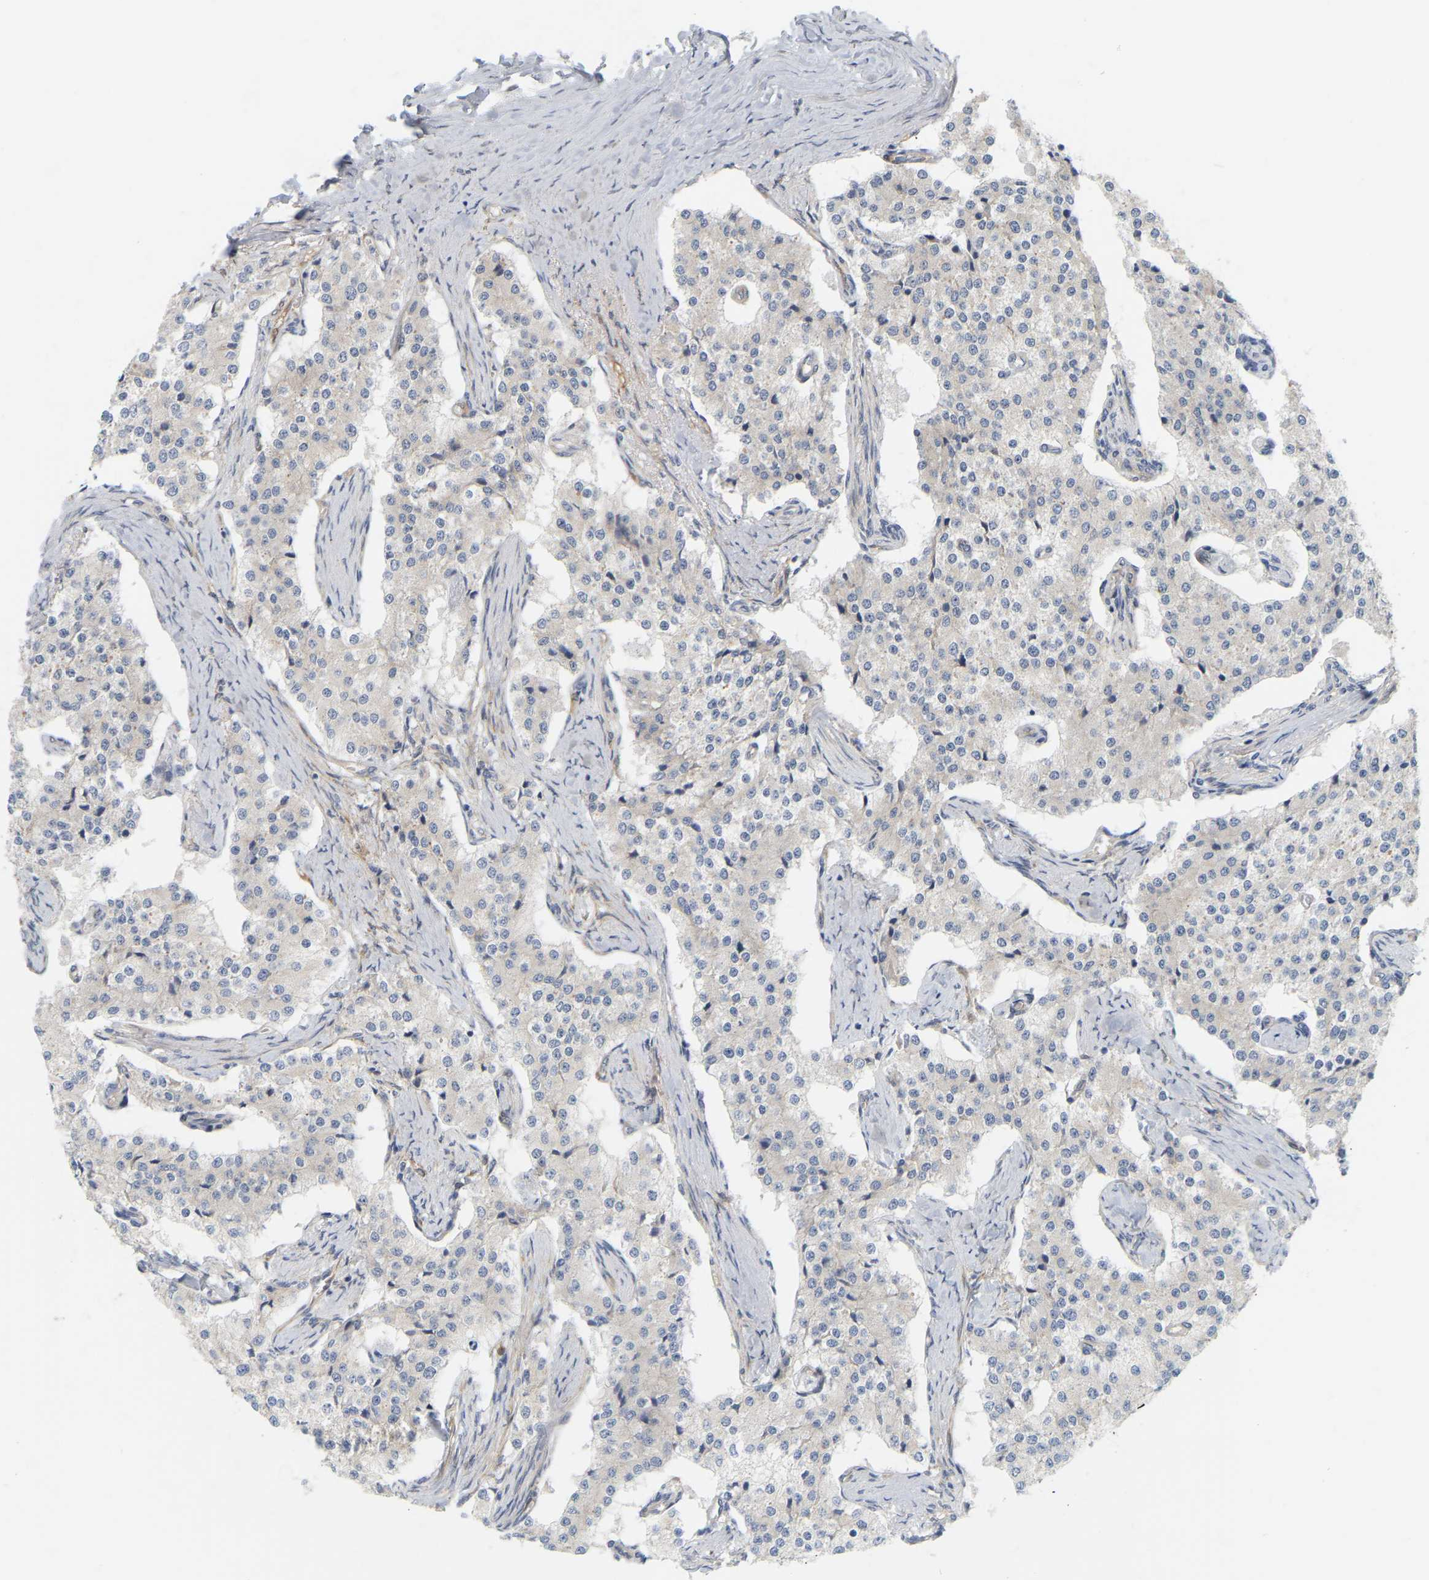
{"staining": {"intensity": "negative", "quantity": "none", "location": "none"}, "tissue": "carcinoid", "cell_type": "Tumor cells", "image_type": "cancer", "snomed": [{"axis": "morphology", "description": "Carcinoid, malignant, NOS"}, {"axis": "topography", "description": "Colon"}], "caption": "The immunohistochemistry (IHC) photomicrograph has no significant positivity in tumor cells of carcinoid tissue.", "gene": "RAPH1", "patient": {"sex": "female", "age": 52}}